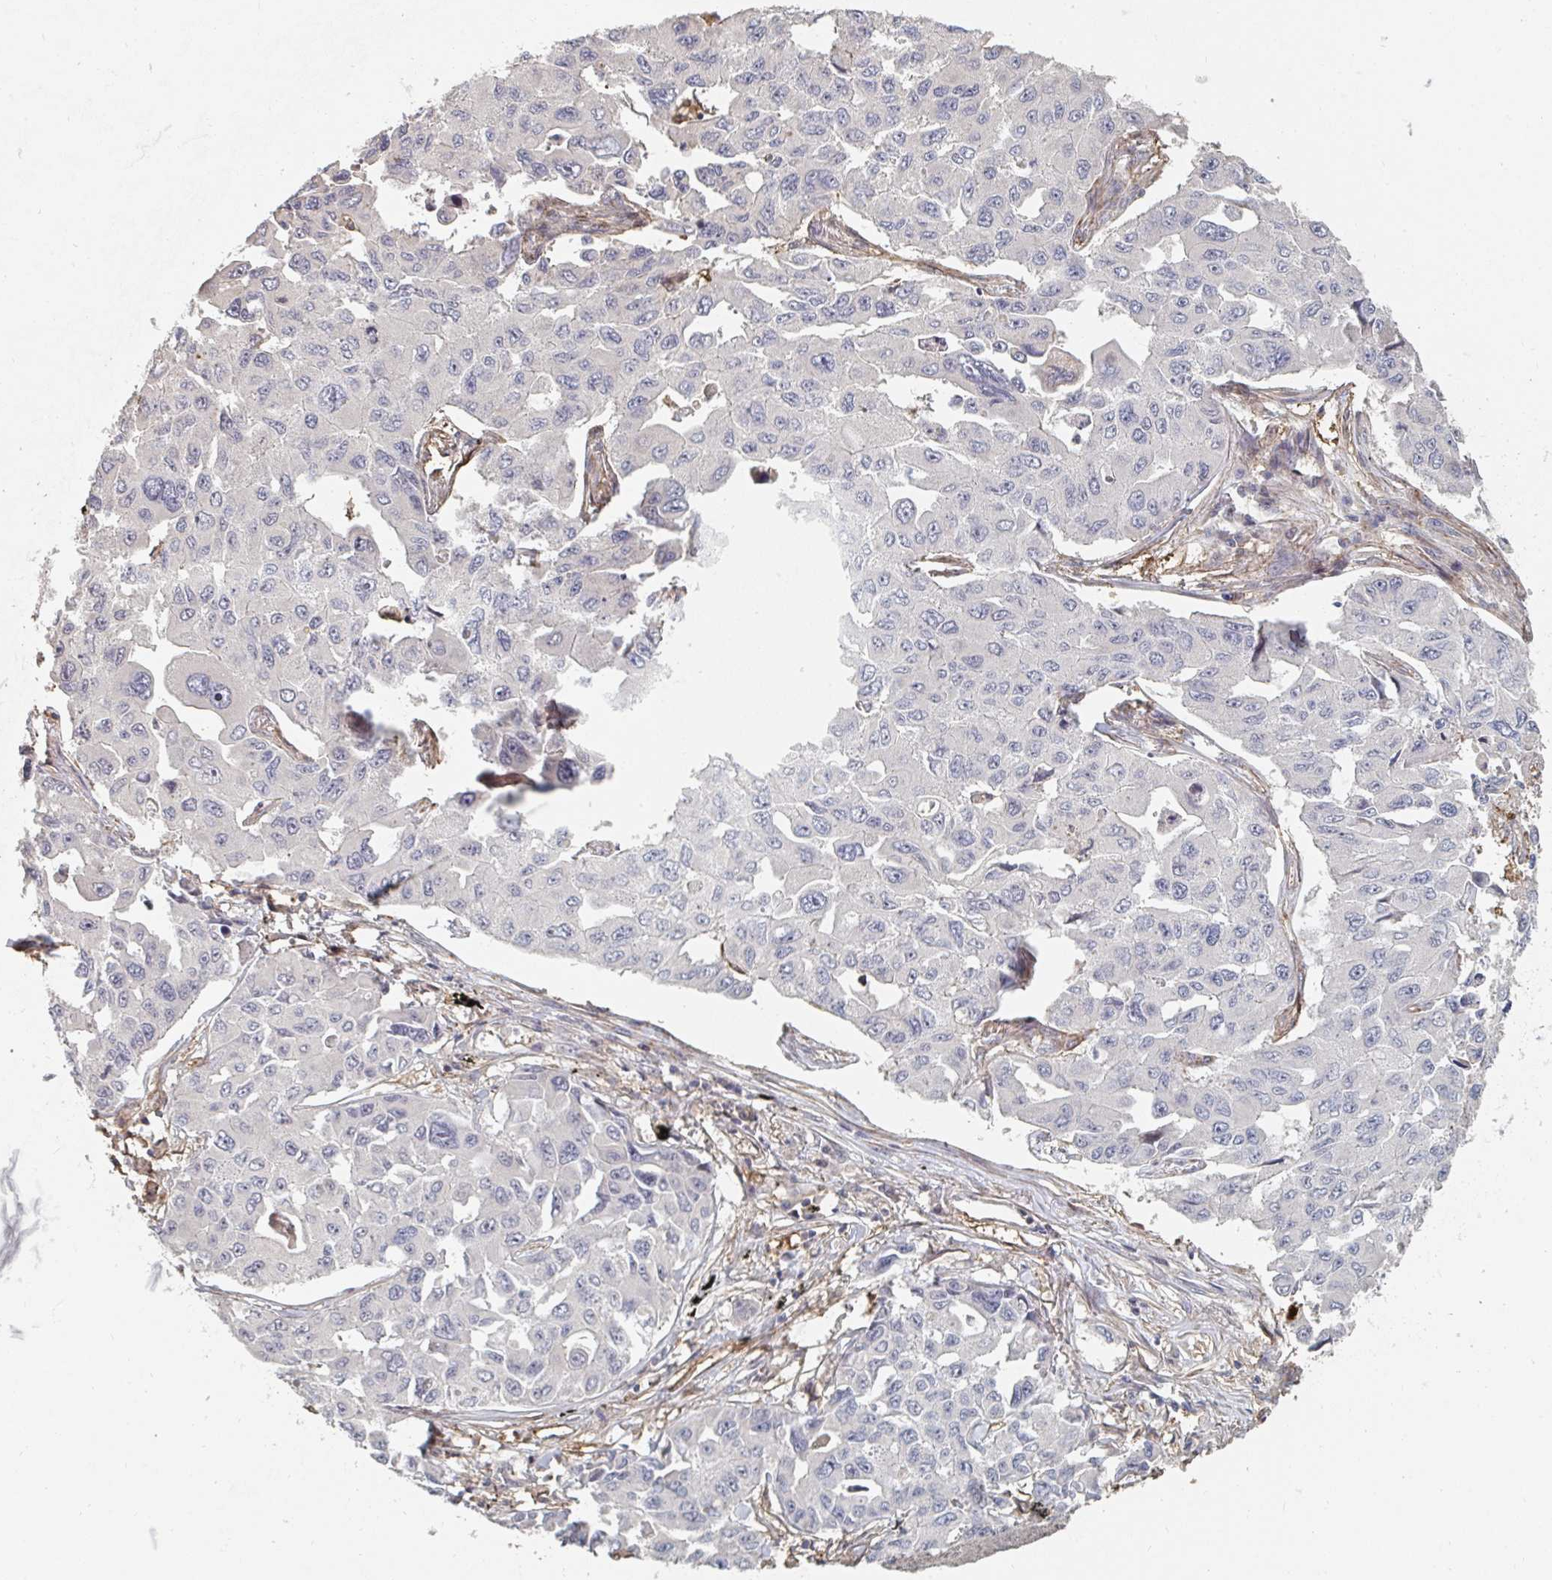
{"staining": {"intensity": "negative", "quantity": "none", "location": "none"}, "tissue": "lung cancer", "cell_type": "Tumor cells", "image_type": "cancer", "snomed": [{"axis": "morphology", "description": "Adenocarcinoma, NOS"}, {"axis": "topography", "description": "Lung"}], "caption": "The immunohistochemistry (IHC) micrograph has no significant expression in tumor cells of lung cancer (adenocarcinoma) tissue.", "gene": "PTEN", "patient": {"sex": "male", "age": 64}}